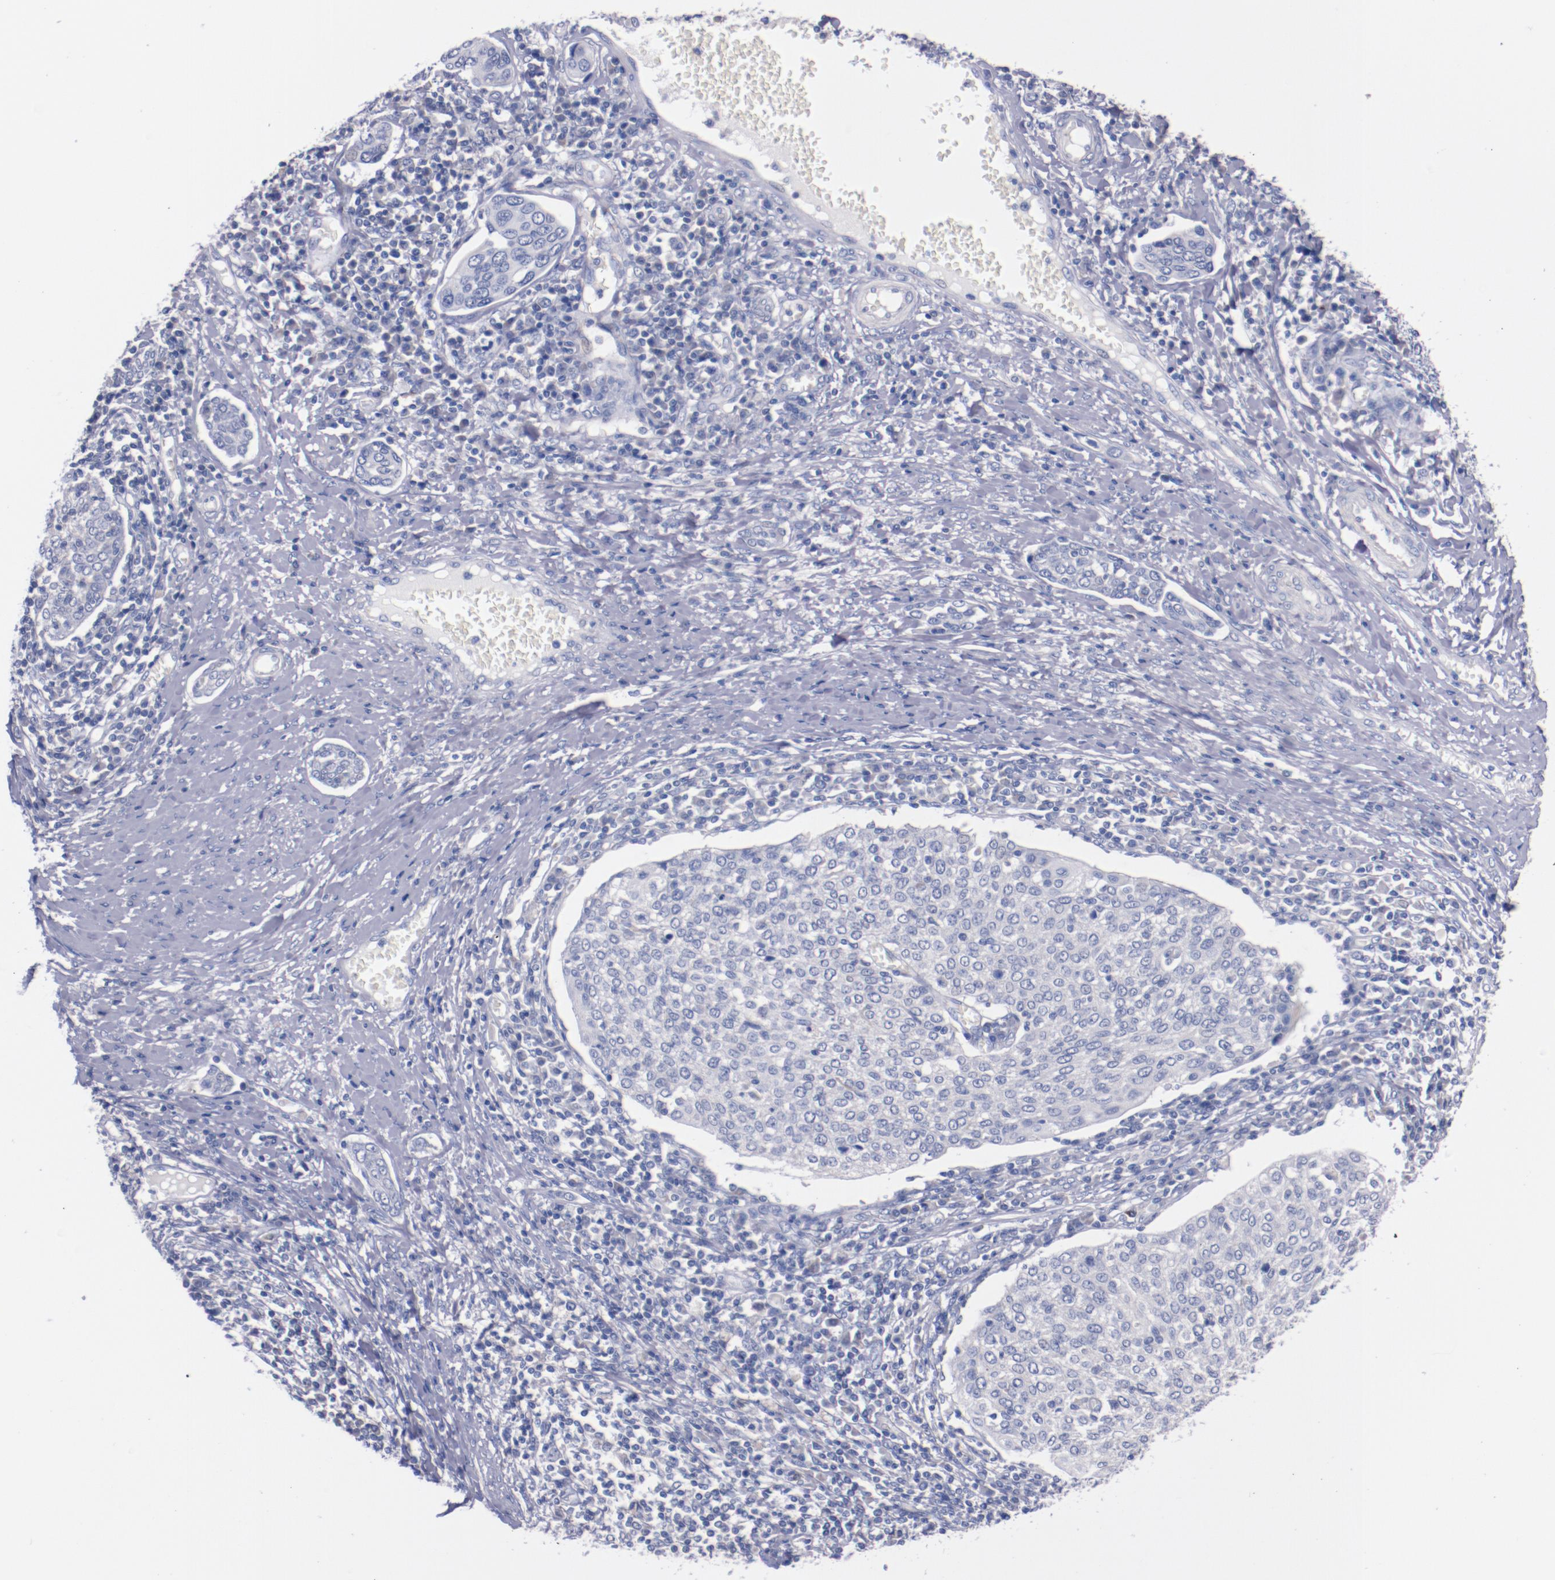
{"staining": {"intensity": "negative", "quantity": "none", "location": "none"}, "tissue": "cervical cancer", "cell_type": "Tumor cells", "image_type": "cancer", "snomed": [{"axis": "morphology", "description": "Squamous cell carcinoma, NOS"}, {"axis": "topography", "description": "Cervix"}], "caption": "Immunohistochemistry photomicrograph of neoplastic tissue: human squamous cell carcinoma (cervical) stained with DAB exhibits no significant protein positivity in tumor cells.", "gene": "CNTNAP2", "patient": {"sex": "female", "age": 40}}